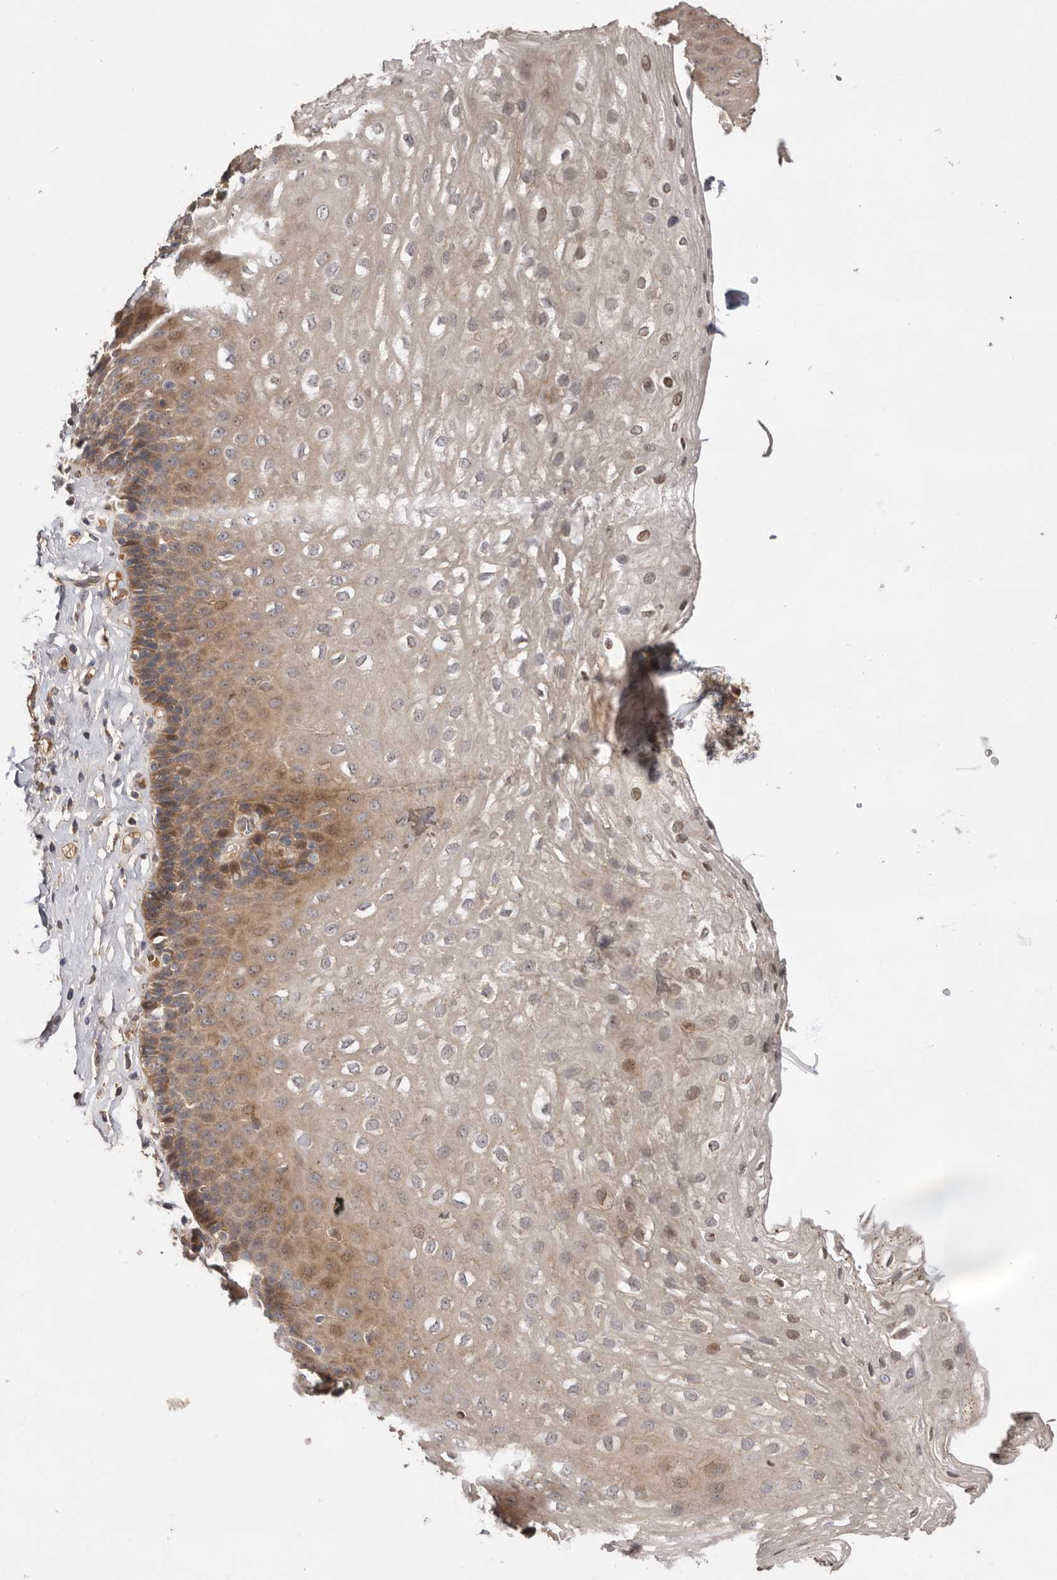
{"staining": {"intensity": "moderate", "quantity": "25%-75%", "location": "cytoplasmic/membranous,nuclear"}, "tissue": "esophagus", "cell_type": "Squamous epithelial cells", "image_type": "normal", "snomed": [{"axis": "morphology", "description": "Normal tissue, NOS"}, {"axis": "topography", "description": "Esophagus"}], "caption": "Immunohistochemistry (IHC) of benign human esophagus demonstrates medium levels of moderate cytoplasmic/membranous,nuclear staining in approximately 25%-75% of squamous epithelial cells. (IHC, brightfield microscopy, high magnification).", "gene": "DOP1A", "patient": {"sex": "female", "age": 66}}